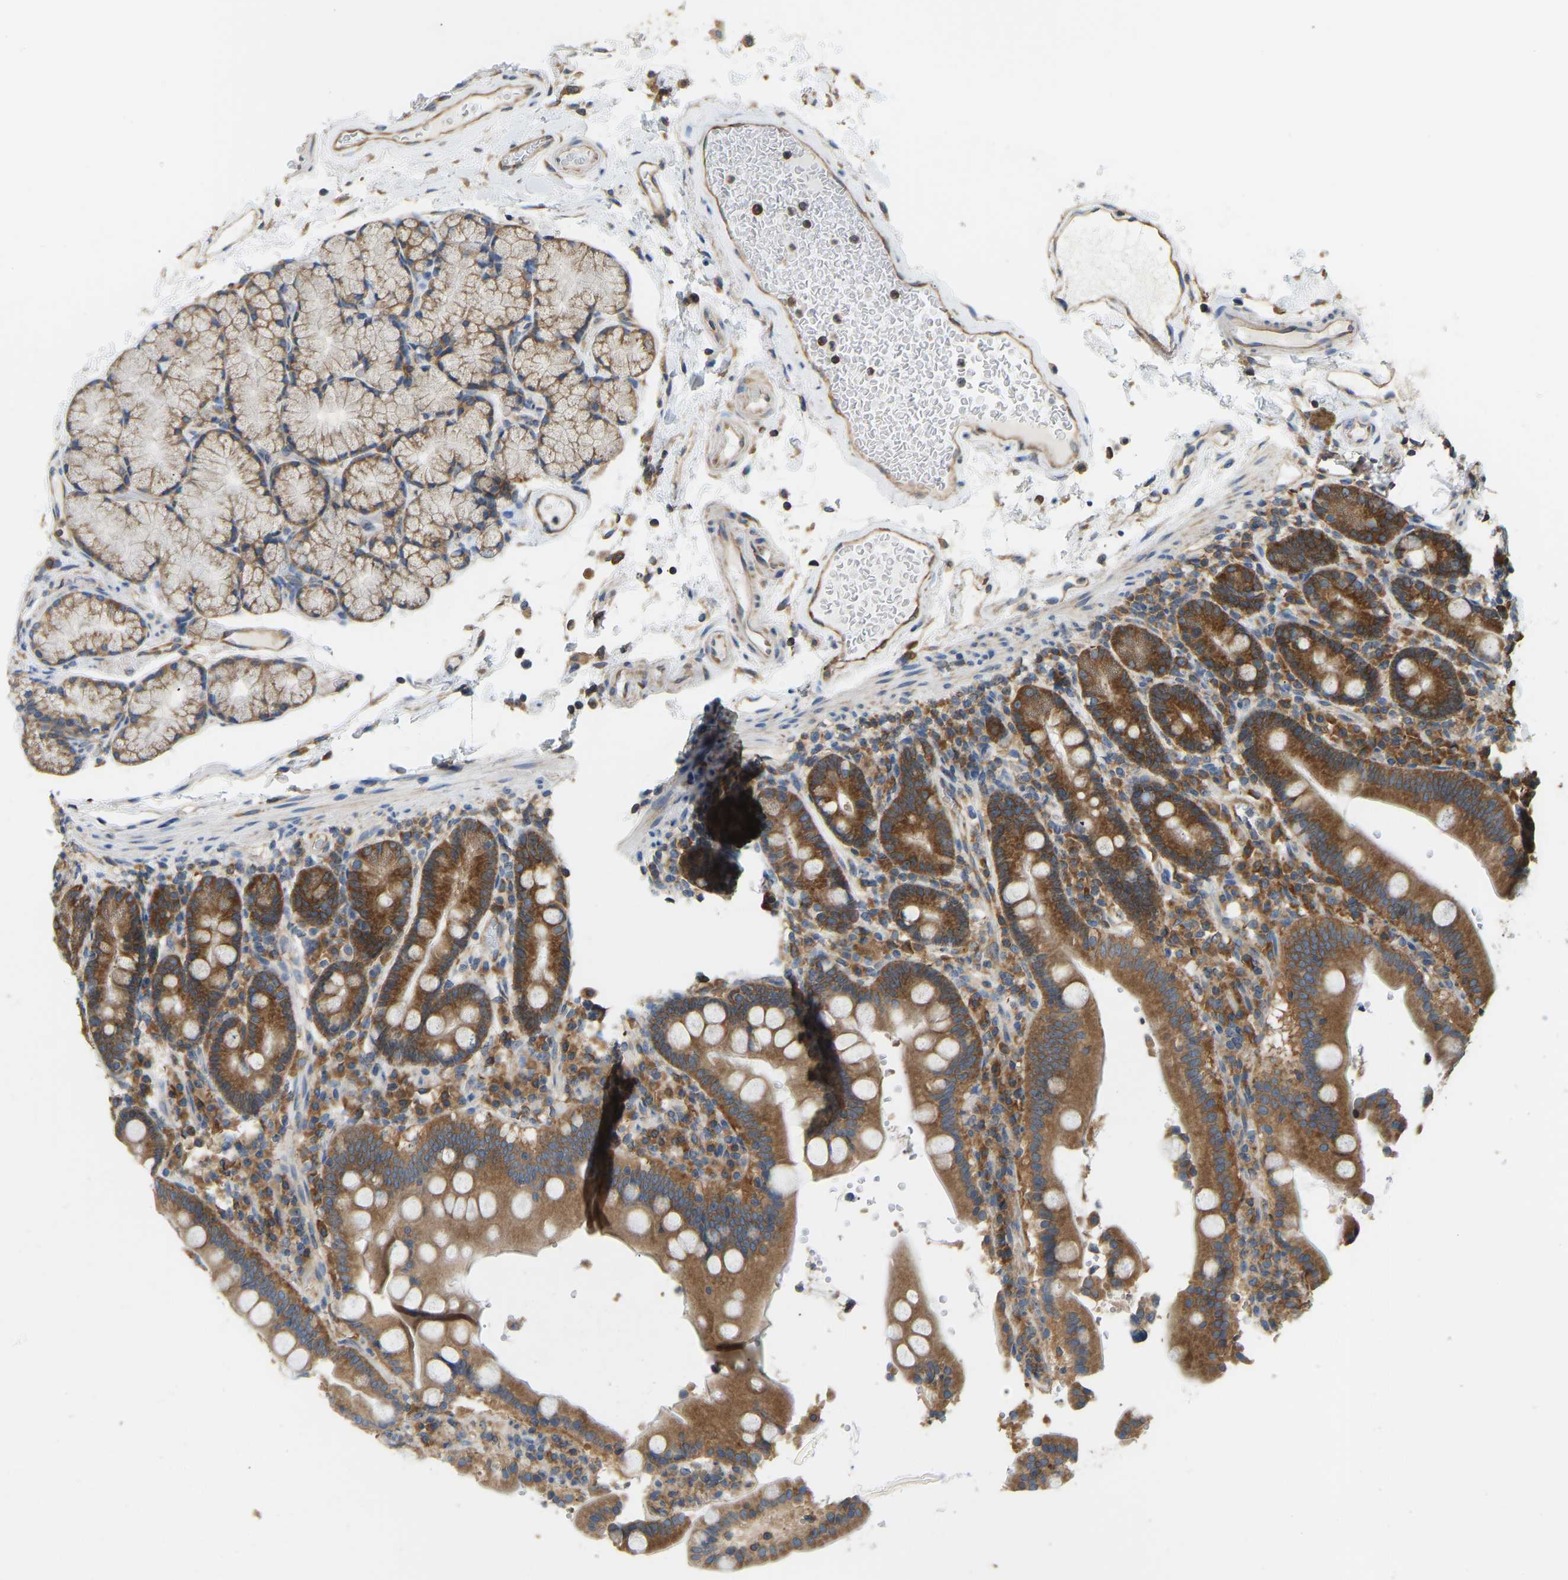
{"staining": {"intensity": "moderate", "quantity": ">75%", "location": "cytoplasmic/membranous"}, "tissue": "duodenum", "cell_type": "Glandular cells", "image_type": "normal", "snomed": [{"axis": "morphology", "description": "Normal tissue, NOS"}, {"axis": "topography", "description": "Small intestine, NOS"}], "caption": "An image showing moderate cytoplasmic/membranous staining in approximately >75% of glandular cells in benign duodenum, as visualized by brown immunohistochemical staining.", "gene": "RPS6KB2", "patient": {"sex": "female", "age": 71}}